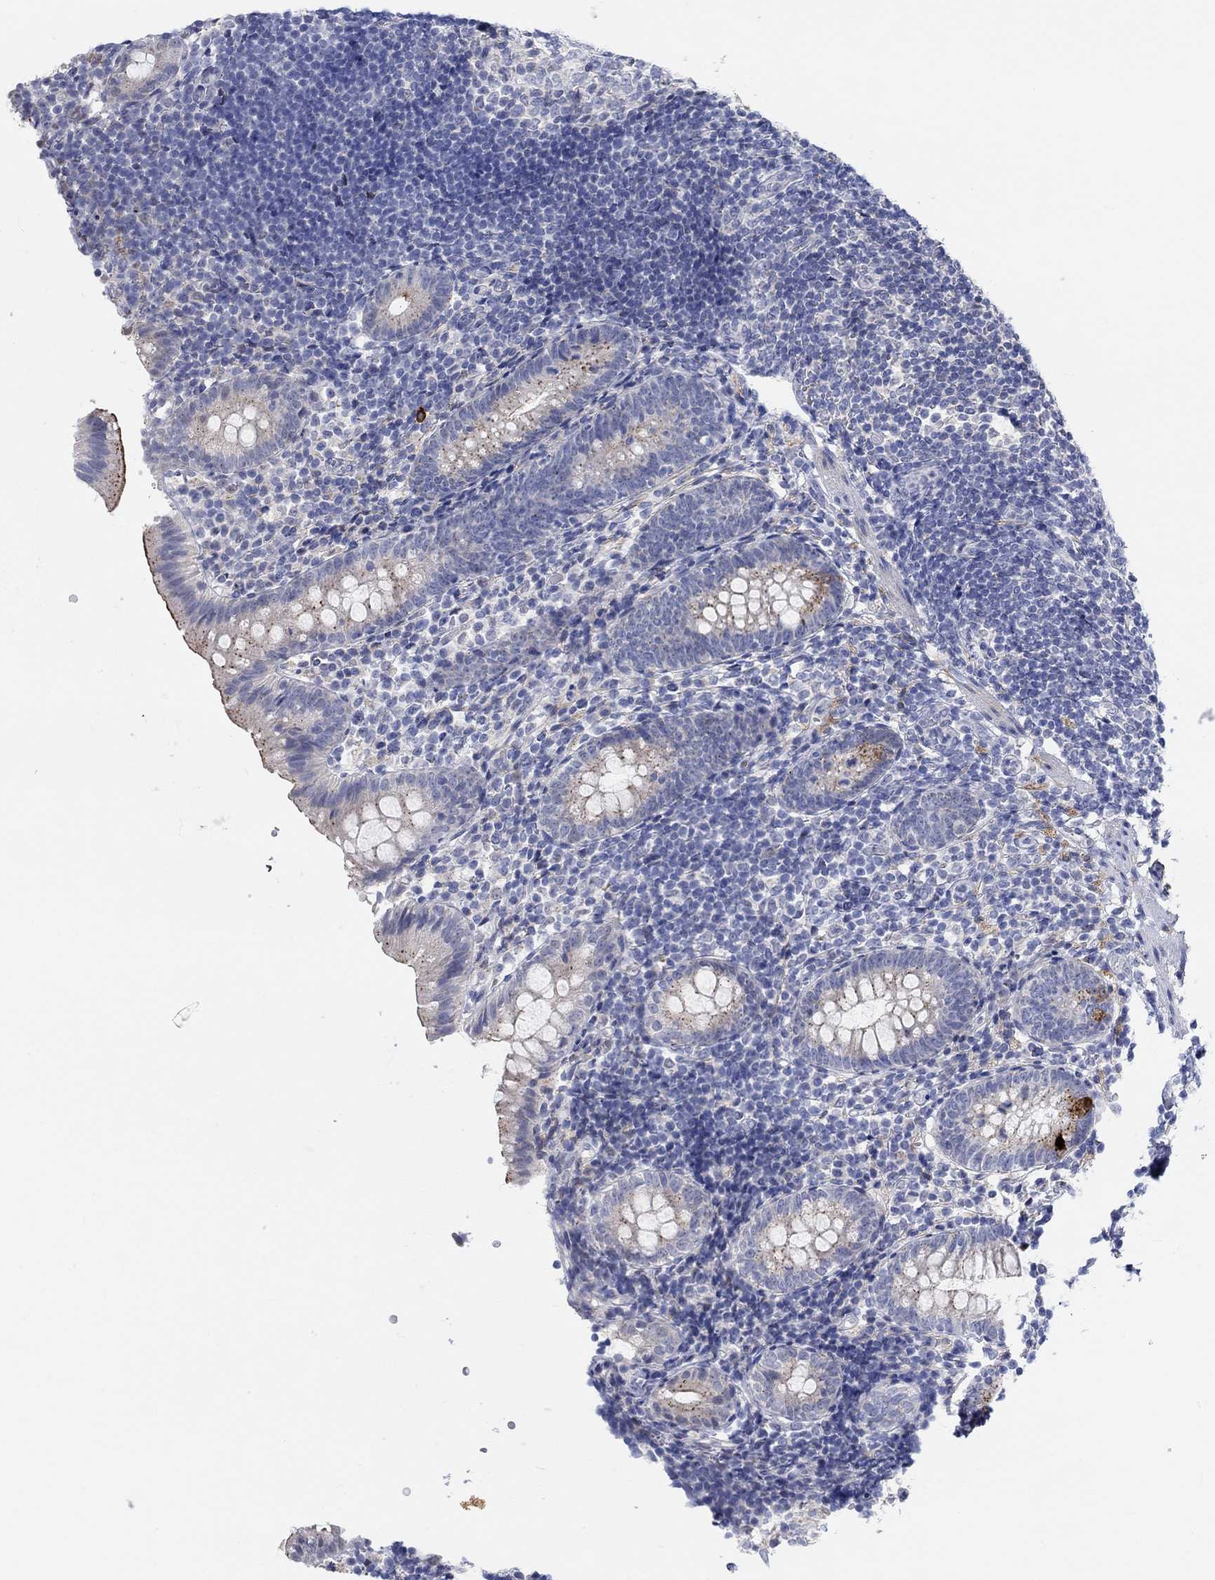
{"staining": {"intensity": "weak", "quantity": "<25%", "location": "cytoplasmic/membranous"}, "tissue": "appendix", "cell_type": "Glandular cells", "image_type": "normal", "snomed": [{"axis": "morphology", "description": "Normal tissue, NOS"}, {"axis": "topography", "description": "Appendix"}], "caption": "Image shows no protein expression in glandular cells of unremarkable appendix. The staining is performed using DAB brown chromogen with nuclei counter-stained in using hematoxylin.", "gene": "NAV3", "patient": {"sex": "female", "age": 40}}